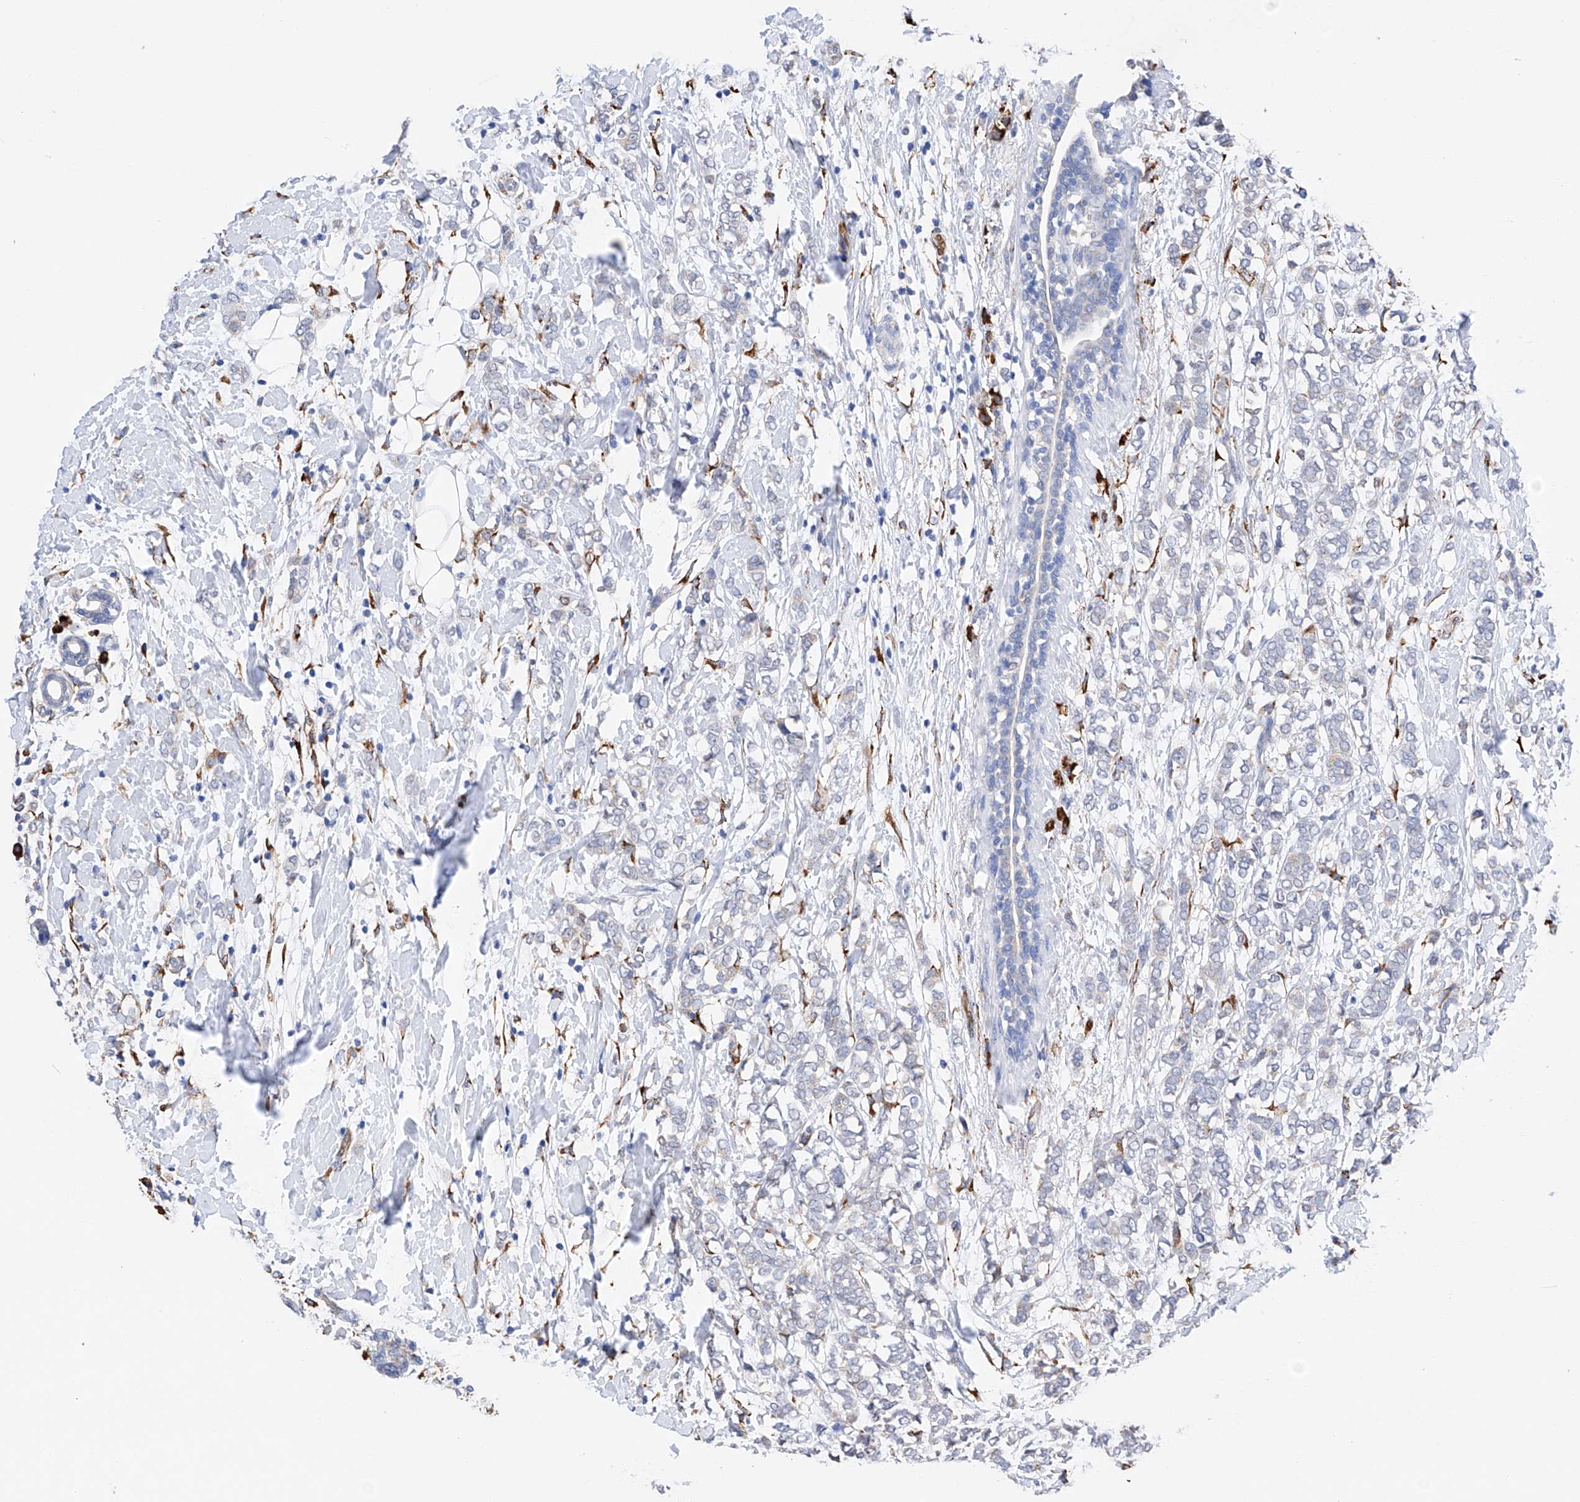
{"staining": {"intensity": "negative", "quantity": "none", "location": "none"}, "tissue": "breast cancer", "cell_type": "Tumor cells", "image_type": "cancer", "snomed": [{"axis": "morphology", "description": "Normal tissue, NOS"}, {"axis": "morphology", "description": "Lobular carcinoma"}, {"axis": "topography", "description": "Breast"}], "caption": "A photomicrograph of breast cancer (lobular carcinoma) stained for a protein reveals no brown staining in tumor cells.", "gene": "PDIA5", "patient": {"sex": "female", "age": 47}}